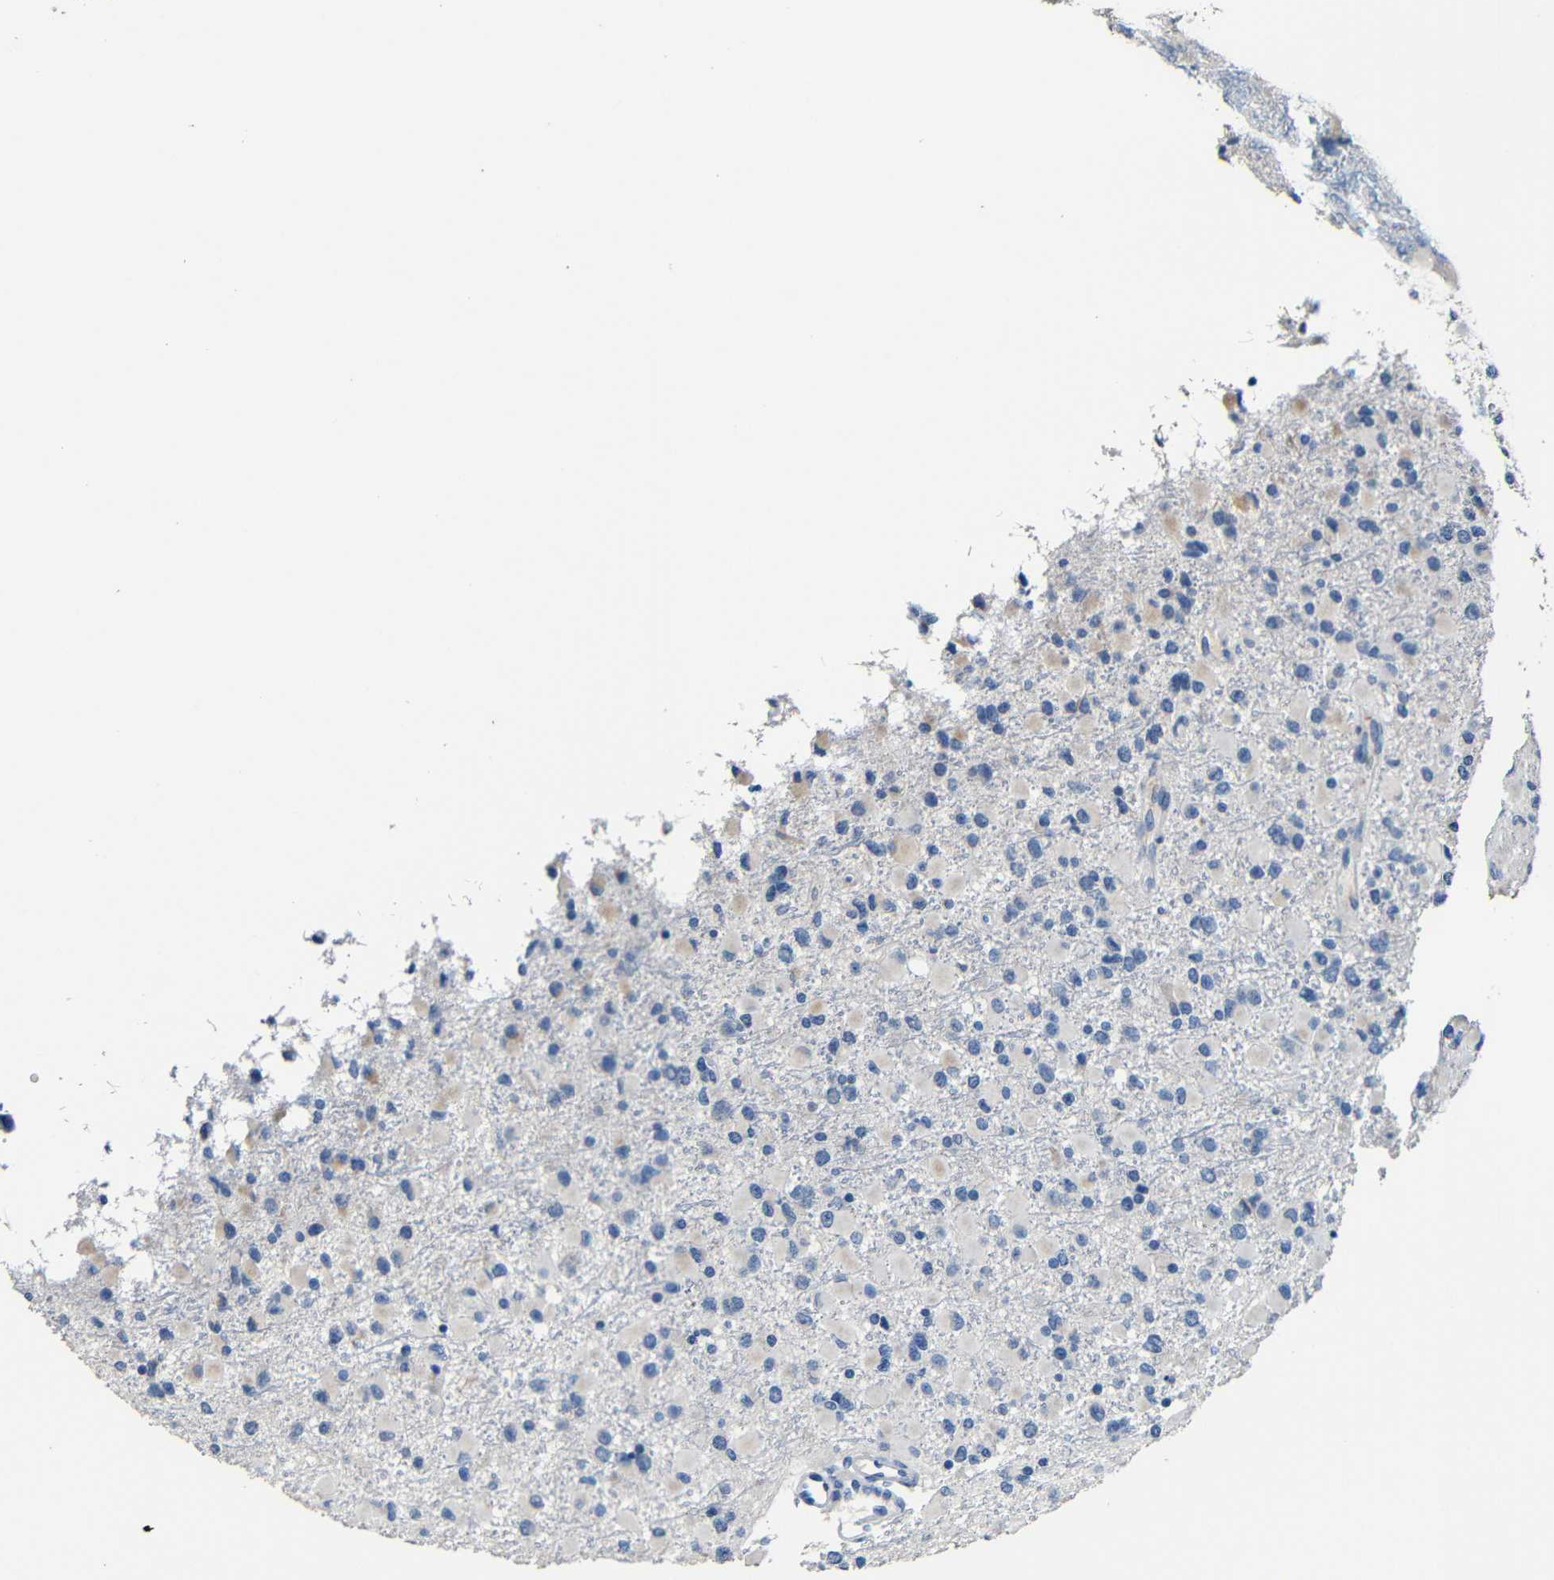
{"staining": {"intensity": "negative", "quantity": "none", "location": "none"}, "tissue": "glioma", "cell_type": "Tumor cells", "image_type": "cancer", "snomed": [{"axis": "morphology", "description": "Glioma, malignant, Low grade"}, {"axis": "topography", "description": "Brain"}], "caption": "Immunohistochemical staining of human glioma shows no significant positivity in tumor cells. (DAB (3,3'-diaminobenzidine) IHC visualized using brightfield microscopy, high magnification).", "gene": "ACKR2", "patient": {"sex": "male", "age": 42}}